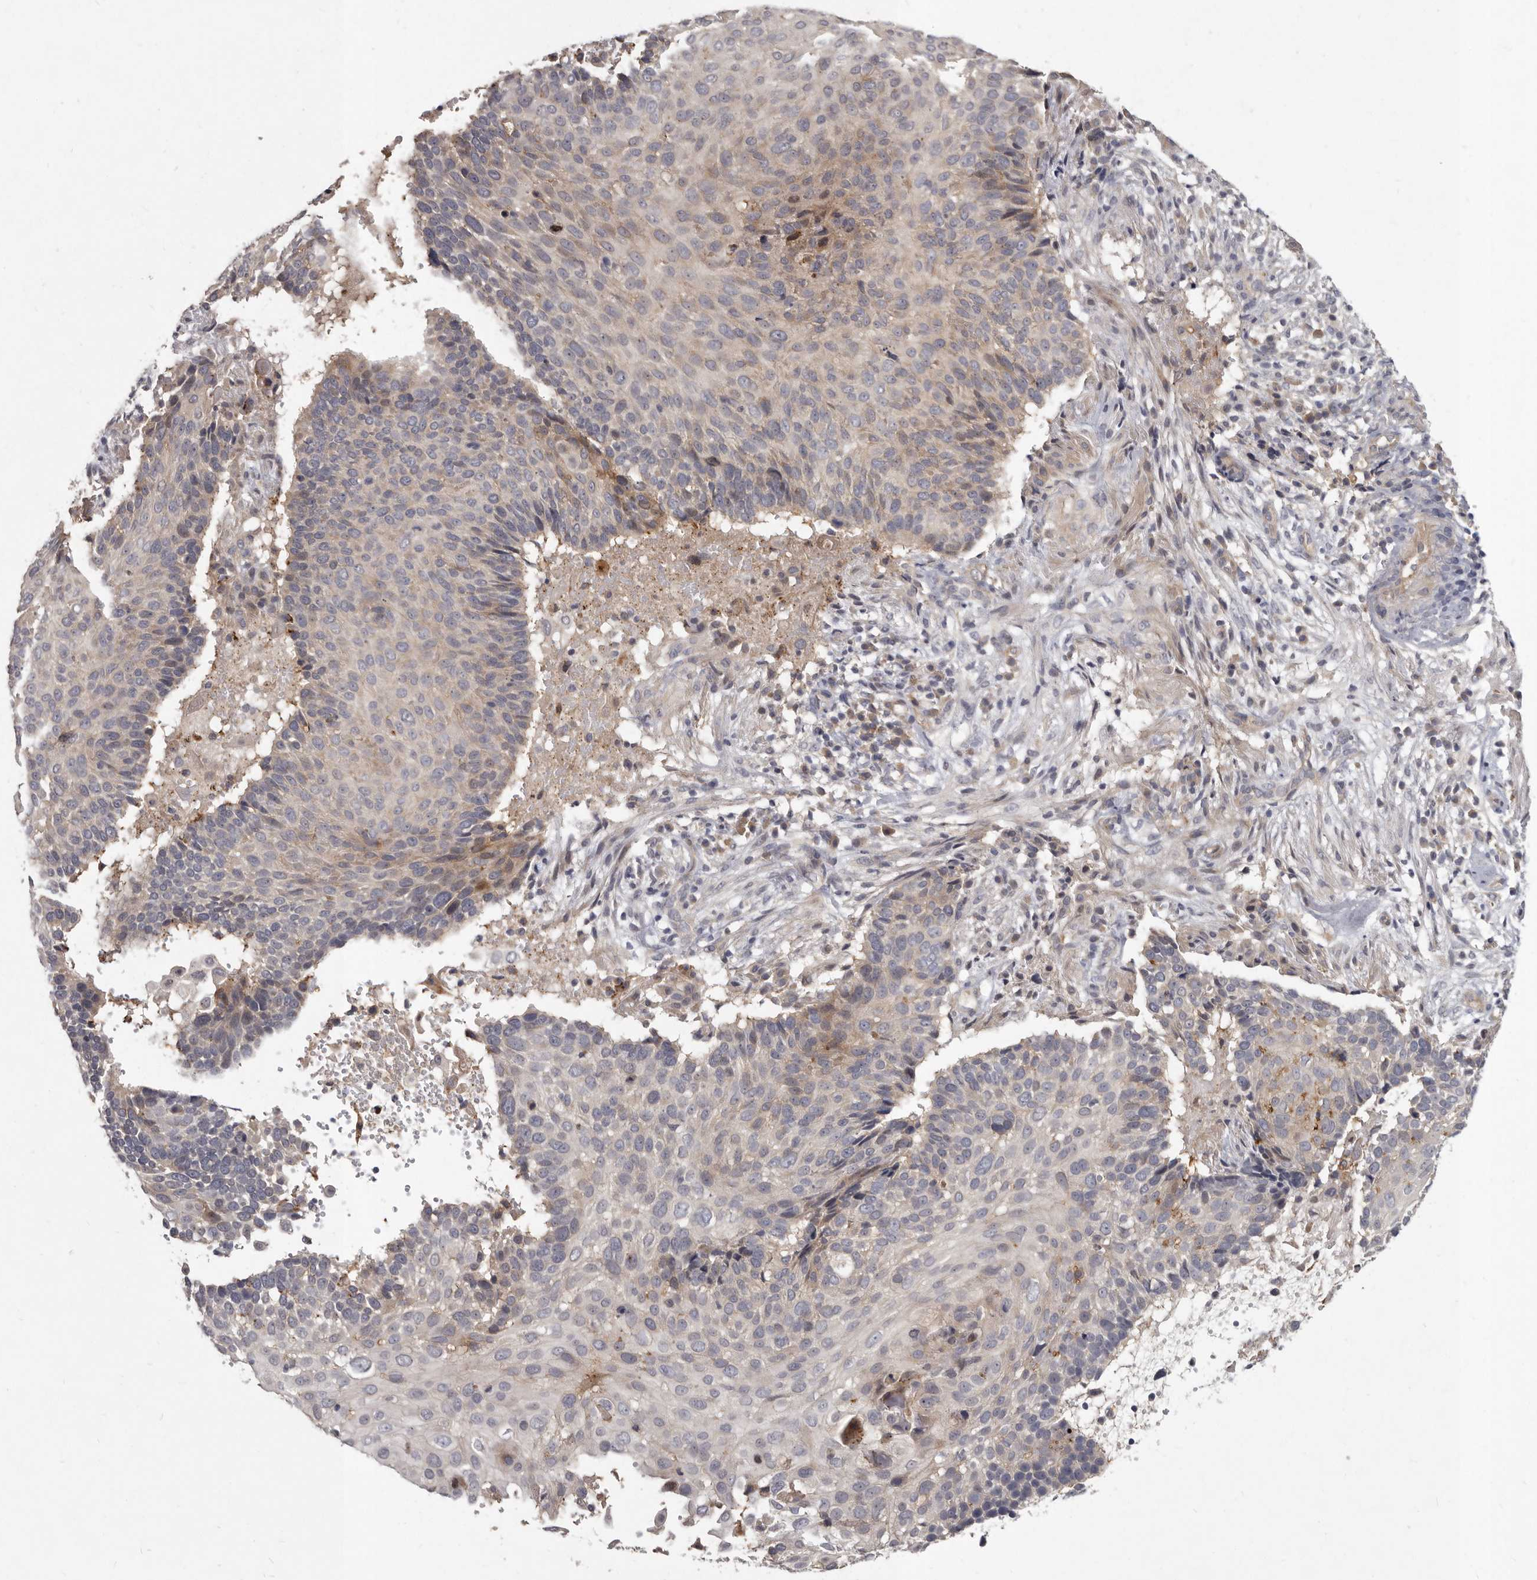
{"staining": {"intensity": "weak", "quantity": "<25%", "location": "cytoplasmic/membranous"}, "tissue": "cervical cancer", "cell_type": "Tumor cells", "image_type": "cancer", "snomed": [{"axis": "morphology", "description": "Squamous cell carcinoma, NOS"}, {"axis": "topography", "description": "Cervix"}], "caption": "A micrograph of human cervical squamous cell carcinoma is negative for staining in tumor cells.", "gene": "SLC22A1", "patient": {"sex": "female", "age": 74}}